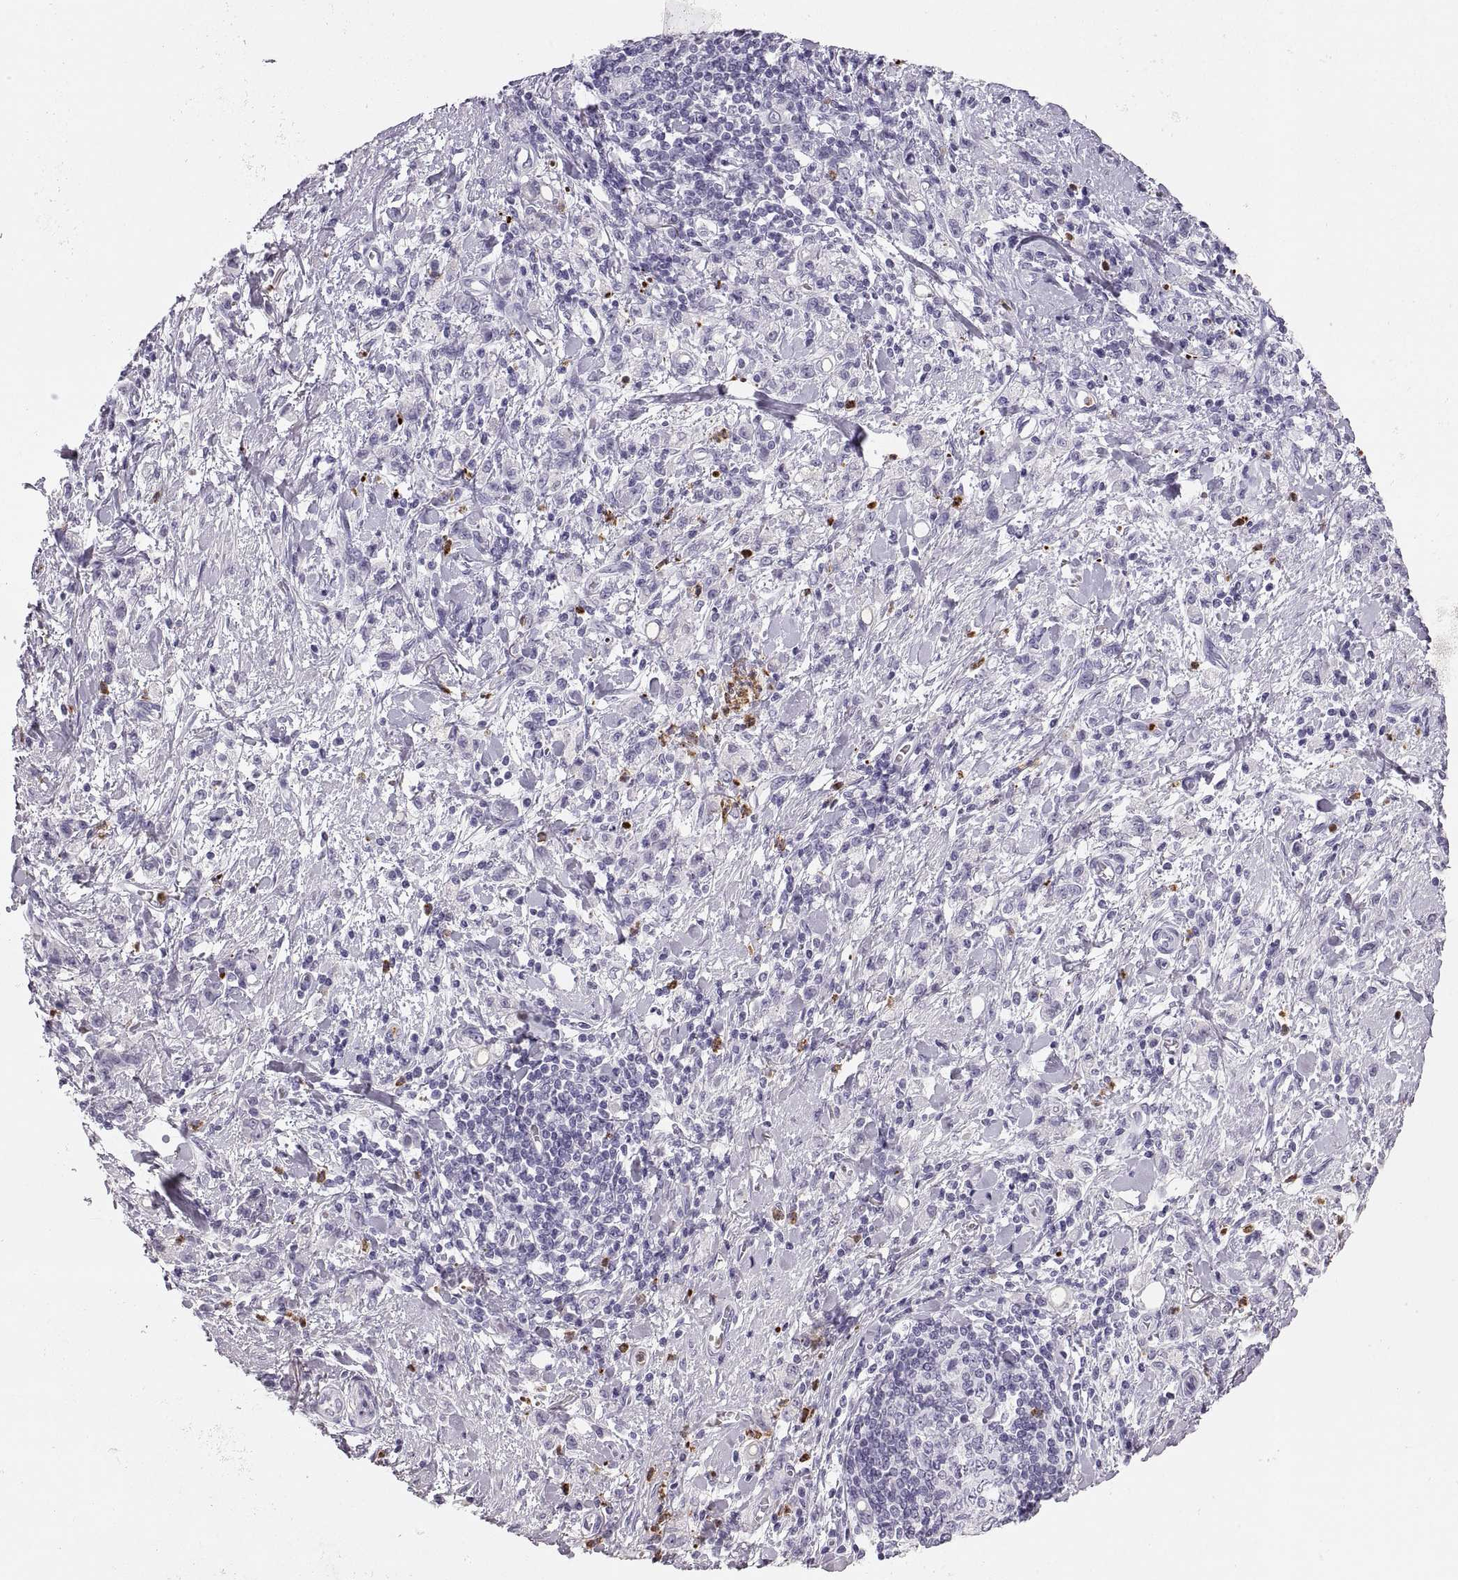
{"staining": {"intensity": "negative", "quantity": "none", "location": "none"}, "tissue": "stomach cancer", "cell_type": "Tumor cells", "image_type": "cancer", "snomed": [{"axis": "morphology", "description": "Adenocarcinoma, NOS"}, {"axis": "topography", "description": "Stomach"}], "caption": "IHC of human stomach cancer displays no positivity in tumor cells. Brightfield microscopy of IHC stained with DAB (brown) and hematoxylin (blue), captured at high magnification.", "gene": "MILR1", "patient": {"sex": "male", "age": 77}}